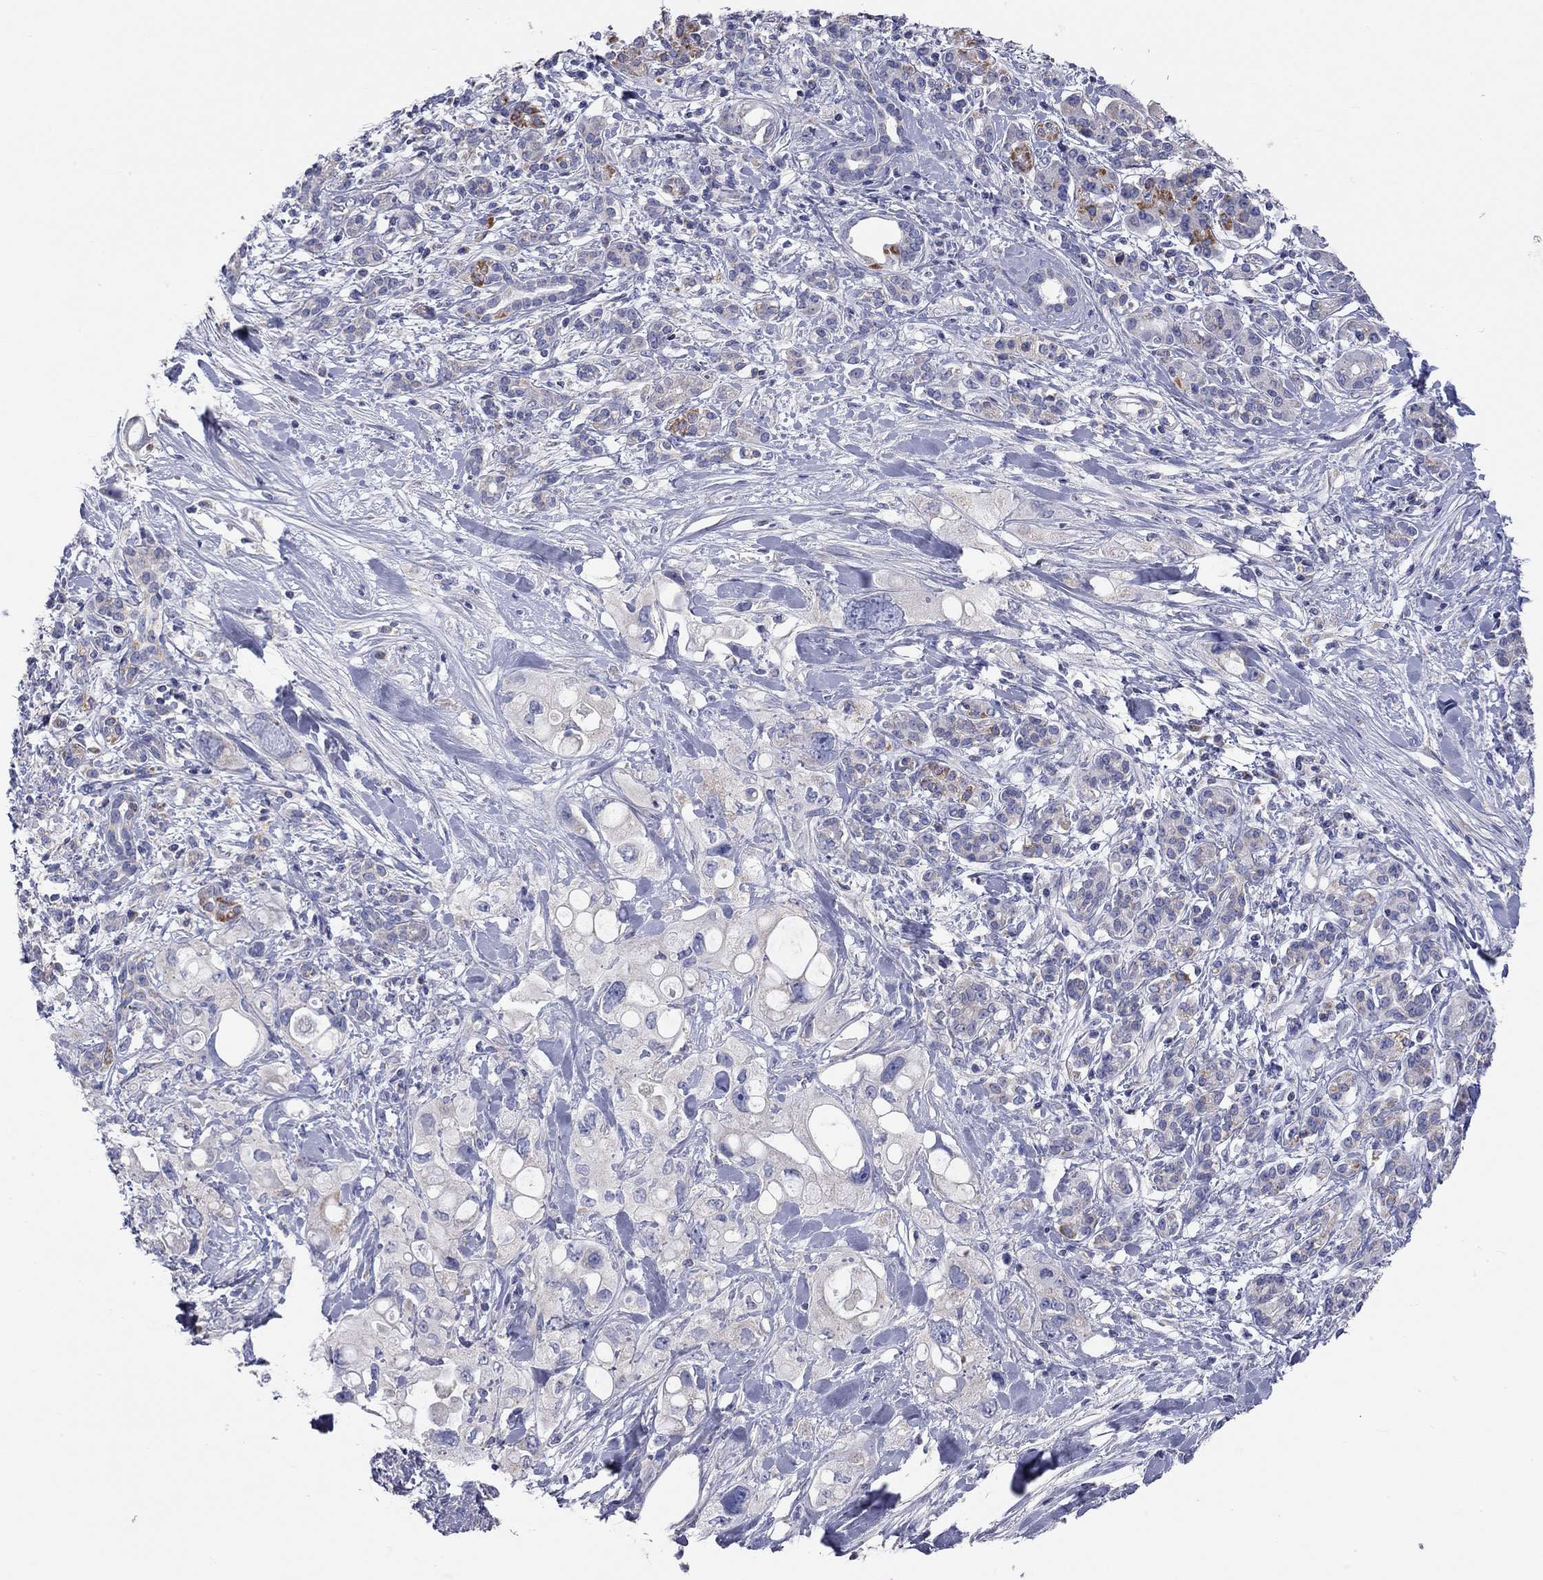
{"staining": {"intensity": "negative", "quantity": "none", "location": "none"}, "tissue": "pancreatic cancer", "cell_type": "Tumor cells", "image_type": "cancer", "snomed": [{"axis": "morphology", "description": "Adenocarcinoma, NOS"}, {"axis": "topography", "description": "Pancreas"}], "caption": "This is an immunohistochemistry (IHC) image of human pancreatic cancer (adenocarcinoma). There is no positivity in tumor cells.", "gene": "RCAN1", "patient": {"sex": "female", "age": 56}}